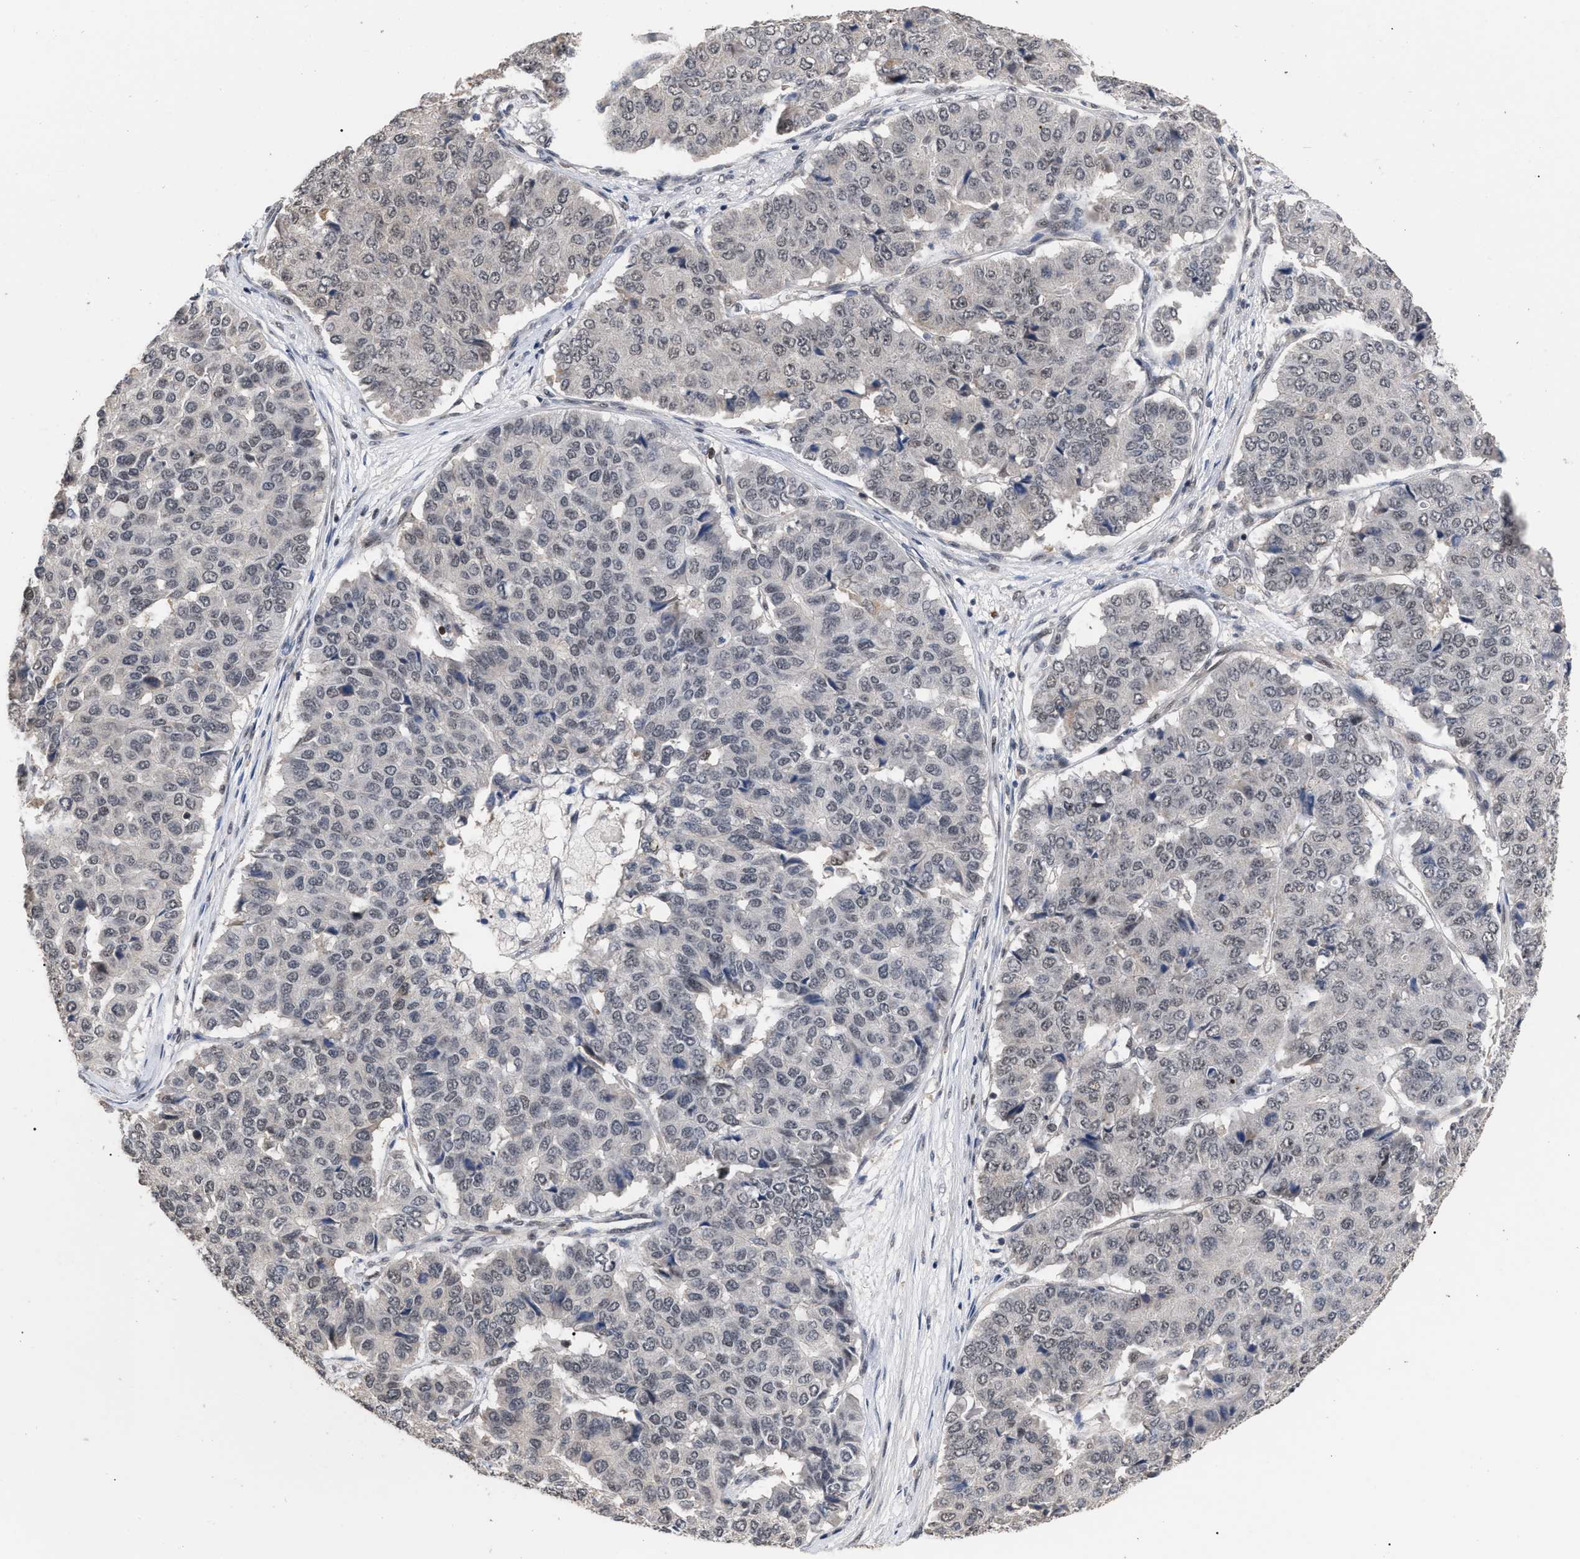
{"staining": {"intensity": "weak", "quantity": "<25%", "location": "nuclear"}, "tissue": "pancreatic cancer", "cell_type": "Tumor cells", "image_type": "cancer", "snomed": [{"axis": "morphology", "description": "Adenocarcinoma, NOS"}, {"axis": "topography", "description": "Pancreas"}], "caption": "Immunohistochemistry of human pancreatic cancer exhibits no staining in tumor cells.", "gene": "JAZF1", "patient": {"sex": "male", "age": 50}}